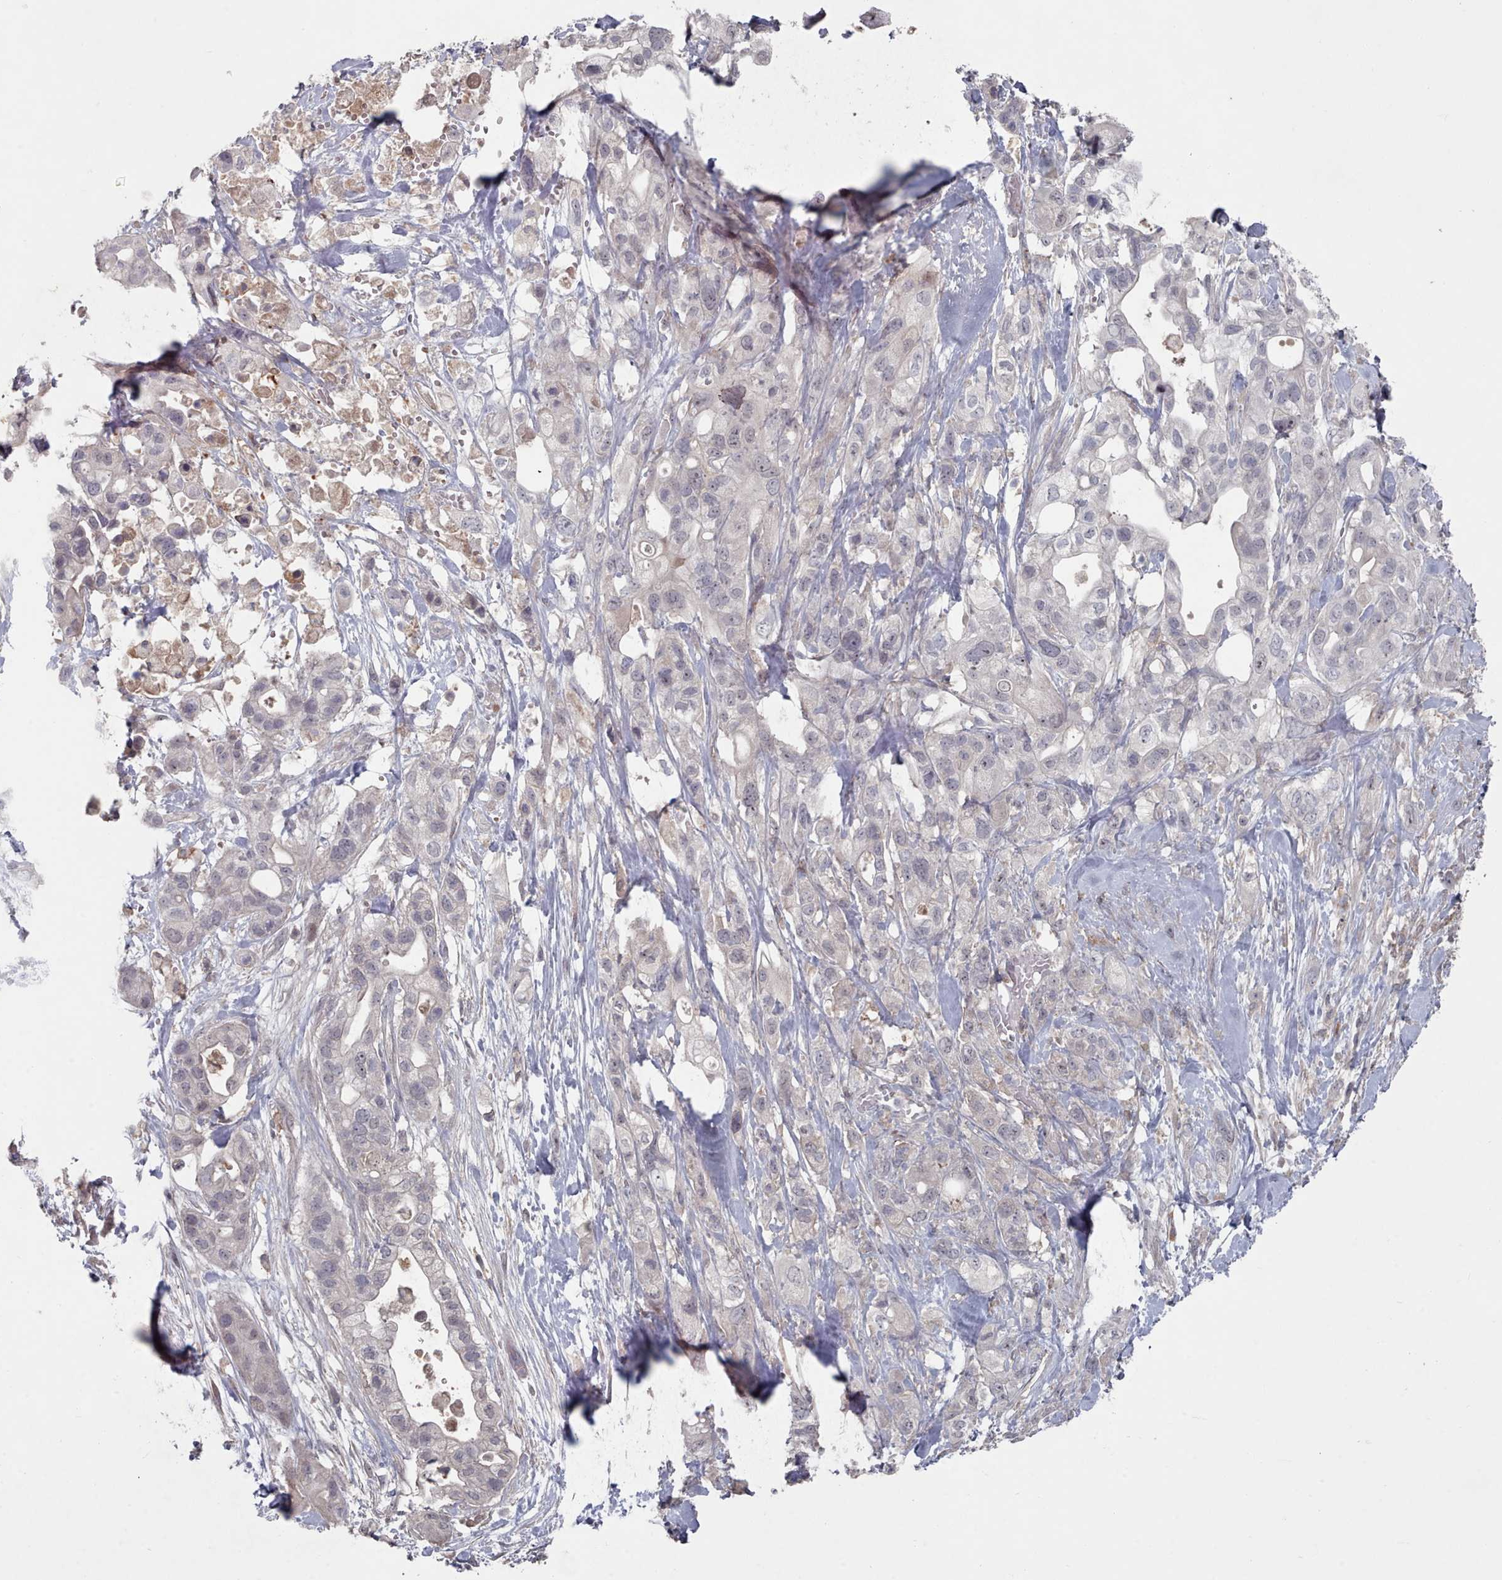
{"staining": {"intensity": "moderate", "quantity": "<25%", "location": "nuclear"}, "tissue": "pancreatic cancer", "cell_type": "Tumor cells", "image_type": "cancer", "snomed": [{"axis": "morphology", "description": "Adenocarcinoma, NOS"}, {"axis": "topography", "description": "Pancreas"}], "caption": "Pancreatic adenocarcinoma stained with DAB (3,3'-diaminobenzidine) immunohistochemistry (IHC) shows low levels of moderate nuclear staining in approximately <25% of tumor cells. (Brightfield microscopy of DAB IHC at high magnification).", "gene": "COL8A2", "patient": {"sex": "male", "age": 44}}